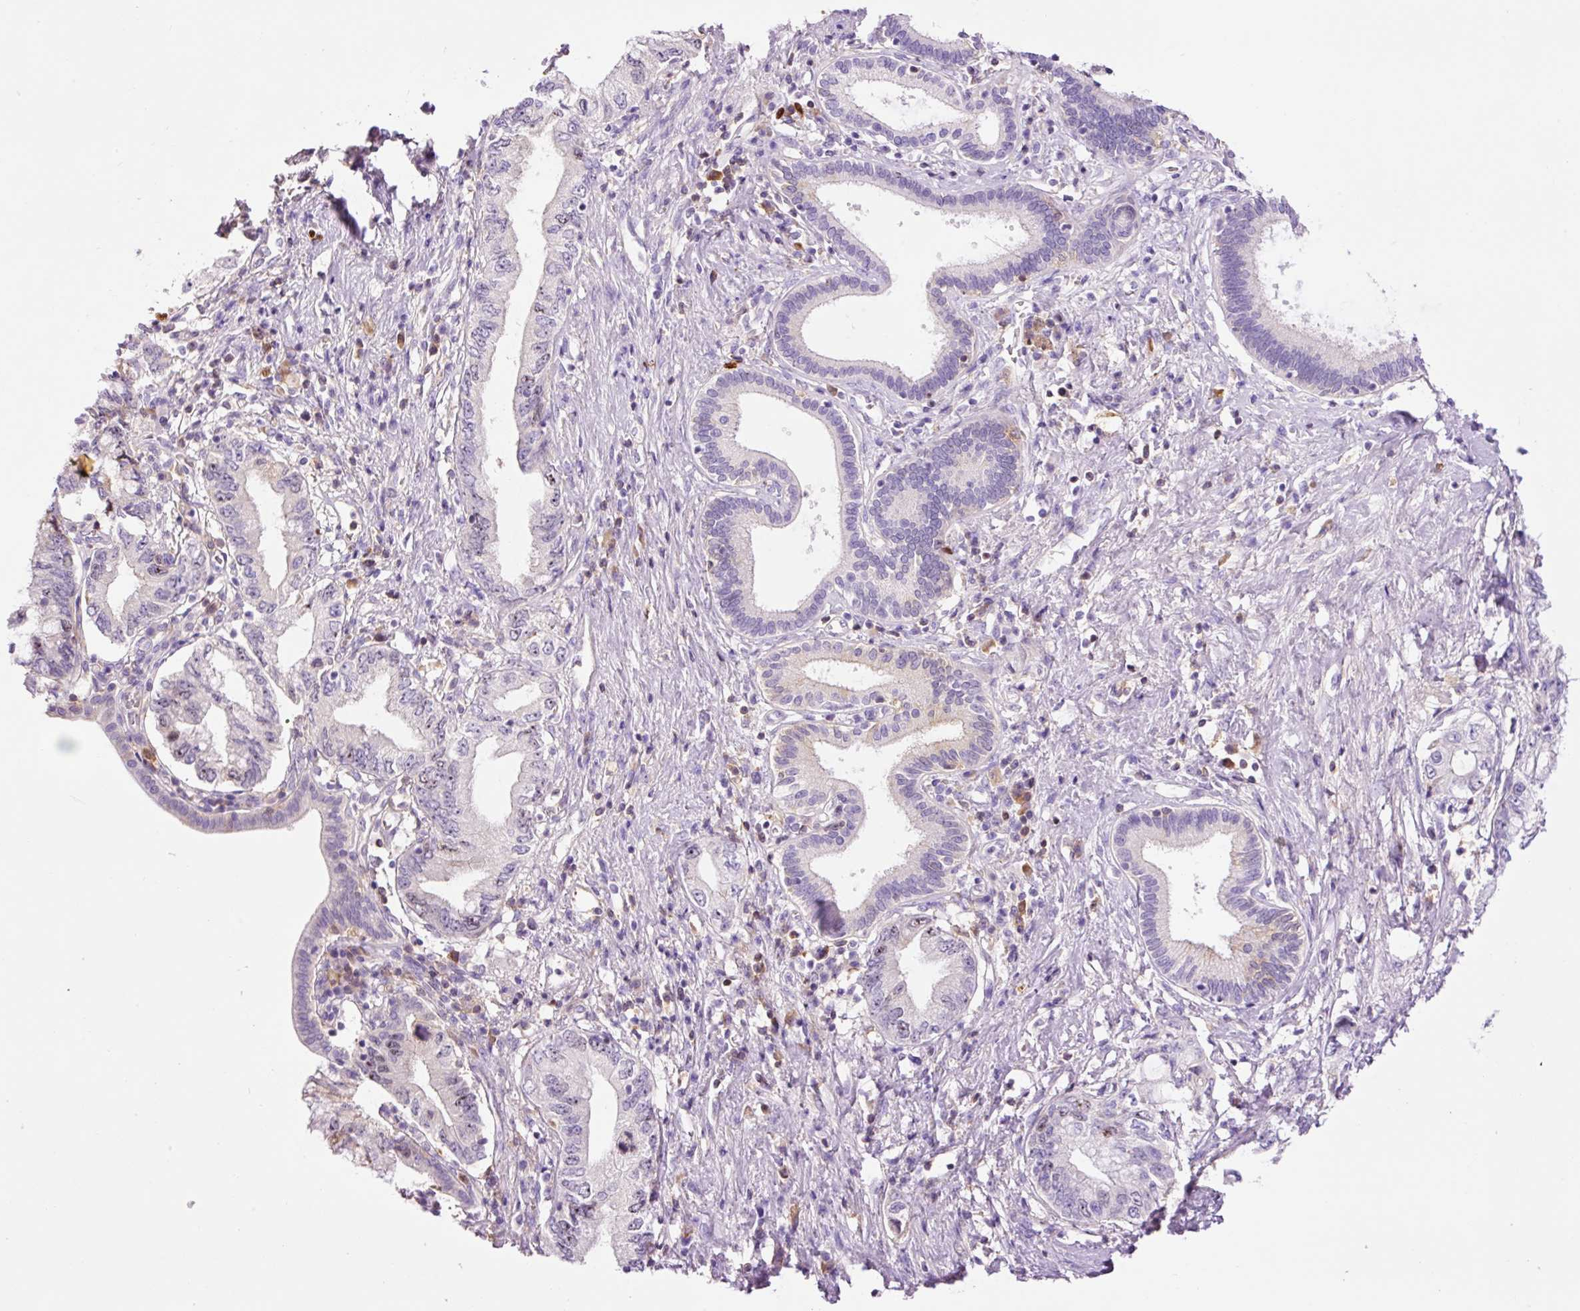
{"staining": {"intensity": "weak", "quantity": "<25%", "location": "nuclear"}, "tissue": "pancreatic cancer", "cell_type": "Tumor cells", "image_type": "cancer", "snomed": [{"axis": "morphology", "description": "Adenocarcinoma, NOS"}, {"axis": "topography", "description": "Pancreas"}], "caption": "The immunohistochemistry (IHC) image has no significant staining in tumor cells of pancreatic adenocarcinoma tissue.", "gene": "DPPA4", "patient": {"sex": "female", "age": 73}}